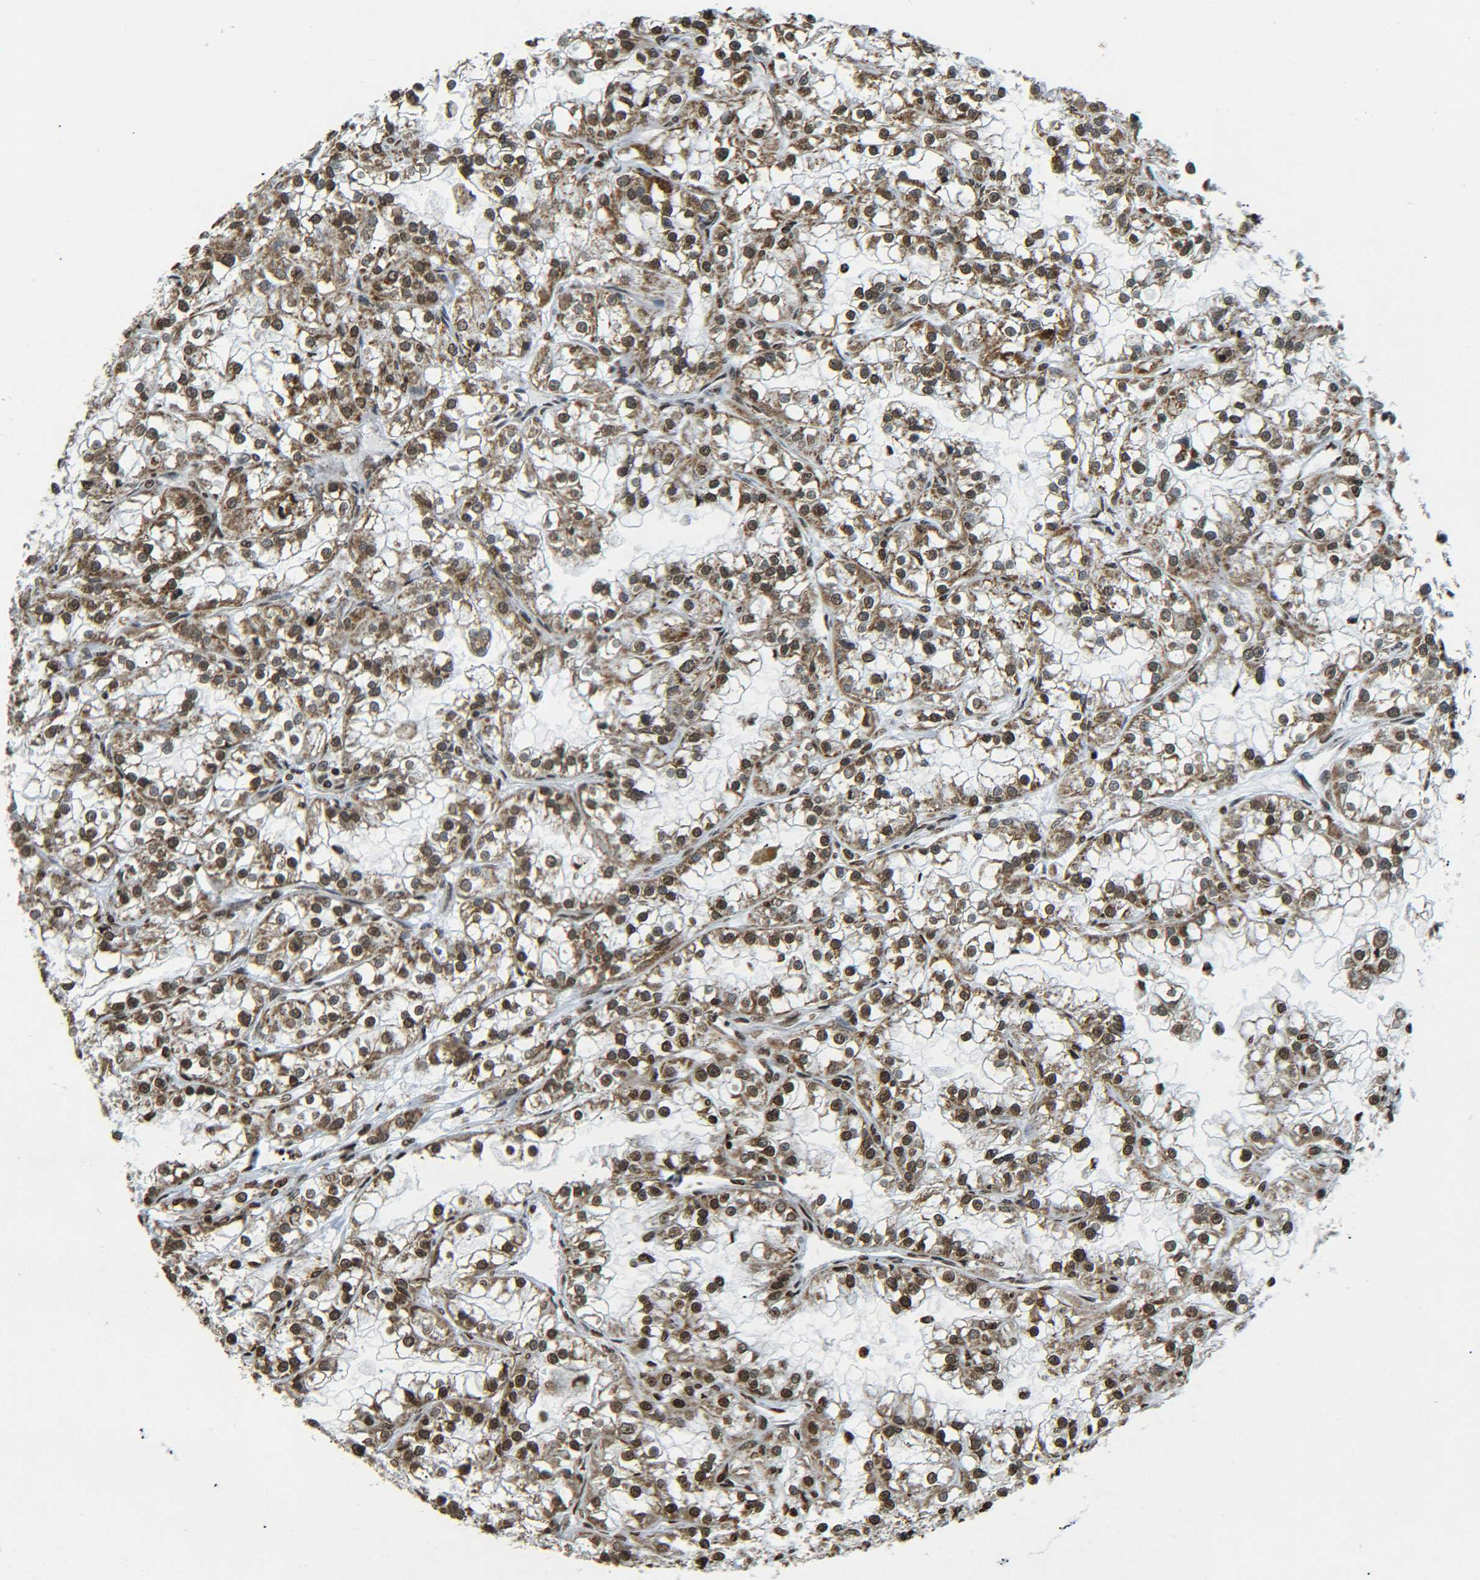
{"staining": {"intensity": "strong", "quantity": ">75%", "location": "cytoplasmic/membranous,nuclear"}, "tissue": "renal cancer", "cell_type": "Tumor cells", "image_type": "cancer", "snomed": [{"axis": "morphology", "description": "Adenocarcinoma, NOS"}, {"axis": "topography", "description": "Kidney"}], "caption": "Protein staining of renal adenocarcinoma tissue demonstrates strong cytoplasmic/membranous and nuclear staining in about >75% of tumor cells.", "gene": "NEUROG2", "patient": {"sex": "female", "age": 52}}